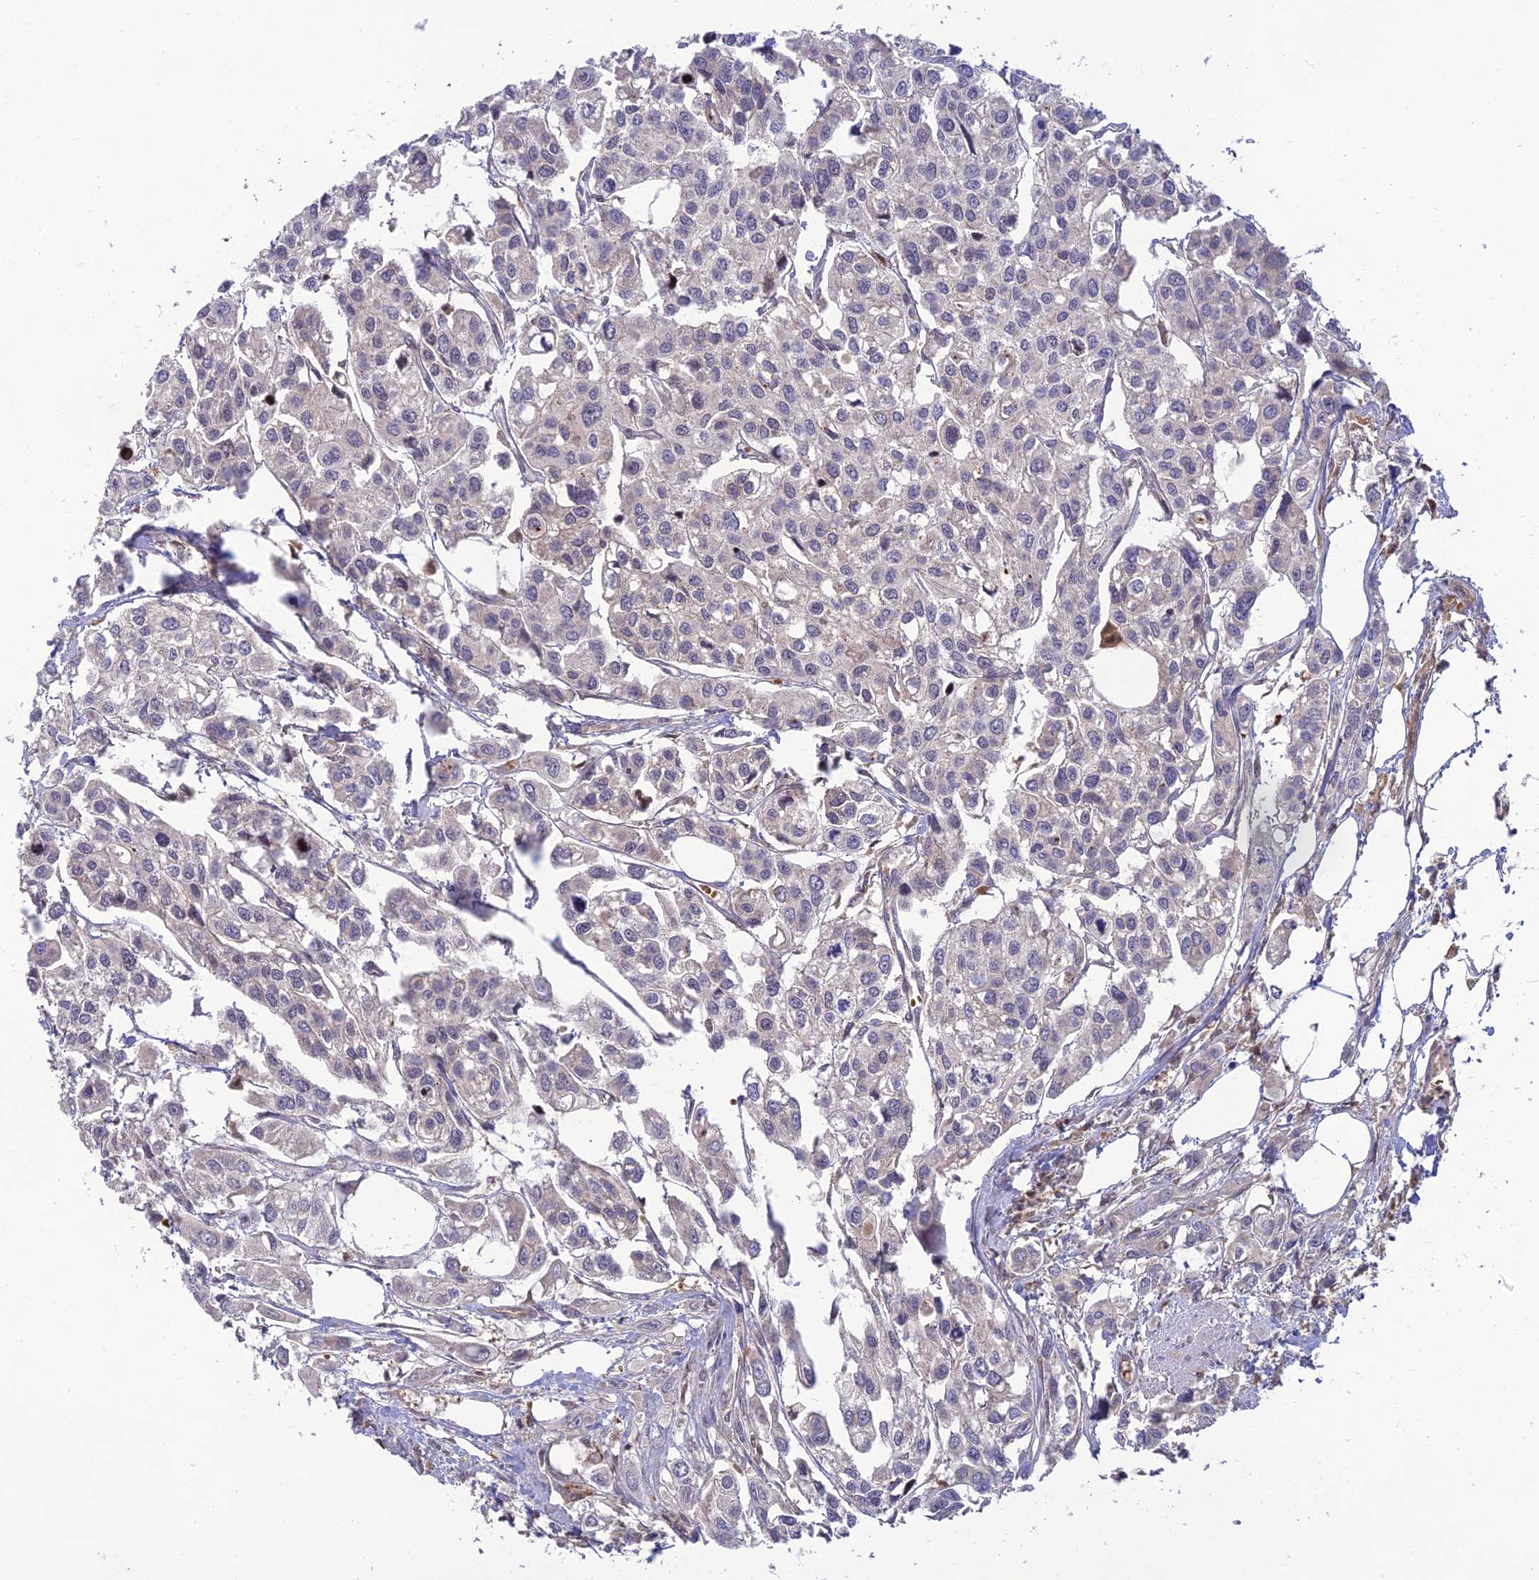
{"staining": {"intensity": "negative", "quantity": "none", "location": "none"}, "tissue": "urothelial cancer", "cell_type": "Tumor cells", "image_type": "cancer", "snomed": [{"axis": "morphology", "description": "Urothelial carcinoma, High grade"}, {"axis": "topography", "description": "Urinary bladder"}], "caption": "The immunohistochemistry (IHC) photomicrograph has no significant positivity in tumor cells of urothelial carcinoma (high-grade) tissue.", "gene": "FAM151B", "patient": {"sex": "male", "age": 67}}